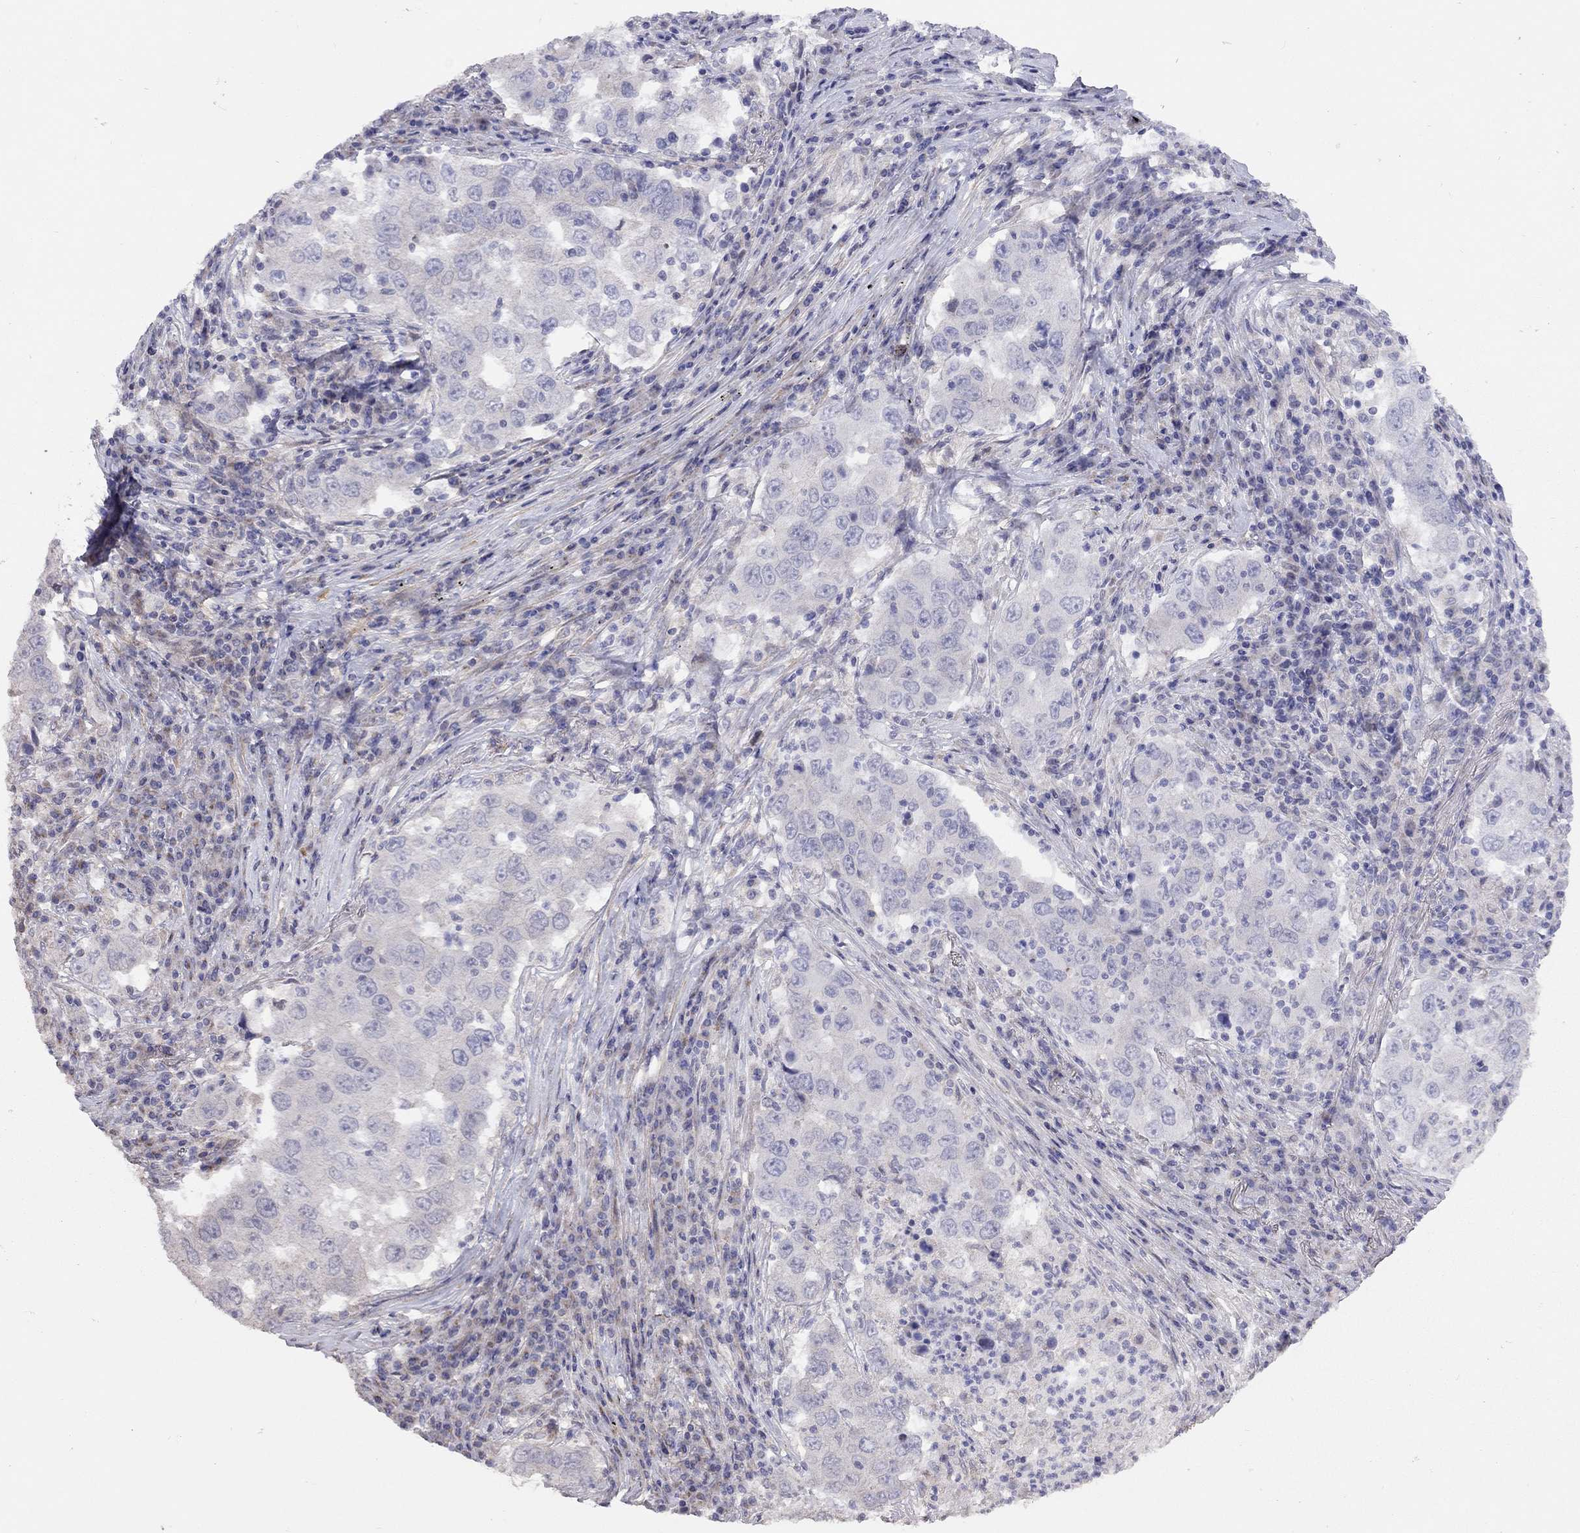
{"staining": {"intensity": "negative", "quantity": "none", "location": "none"}, "tissue": "lung cancer", "cell_type": "Tumor cells", "image_type": "cancer", "snomed": [{"axis": "morphology", "description": "Adenocarcinoma, NOS"}, {"axis": "topography", "description": "Lung"}], "caption": "This is an immunohistochemistry image of lung cancer (adenocarcinoma). There is no positivity in tumor cells.", "gene": "SYTL2", "patient": {"sex": "male", "age": 73}}